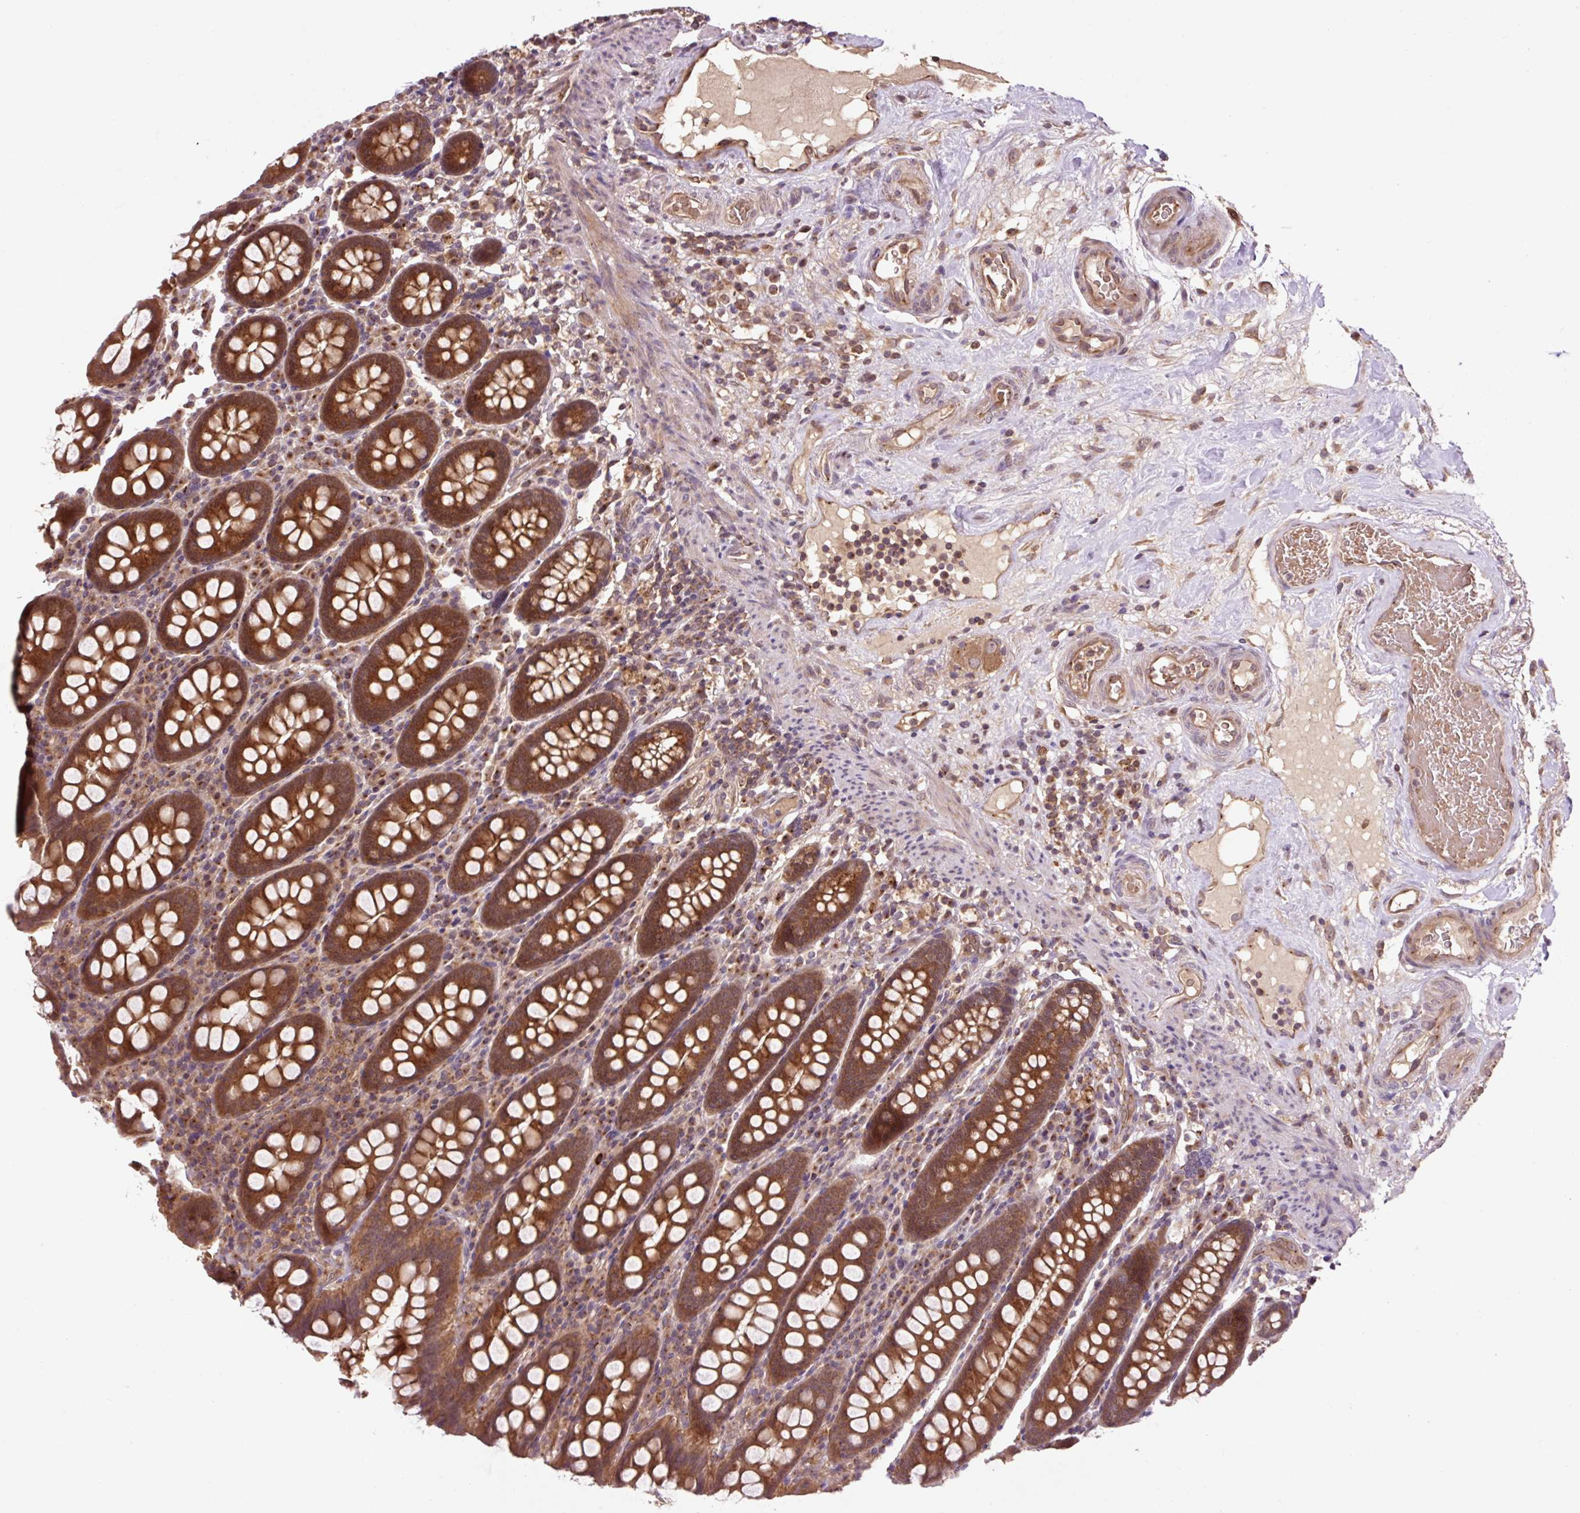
{"staining": {"intensity": "moderate", "quantity": ">75%", "location": "cytoplasmic/membranous"}, "tissue": "colon", "cell_type": "Endothelial cells", "image_type": "normal", "snomed": [{"axis": "morphology", "description": "Normal tissue, NOS"}, {"axis": "topography", "description": "Colon"}], "caption": "Endothelial cells demonstrate medium levels of moderate cytoplasmic/membranous staining in about >75% of cells in unremarkable human colon.", "gene": "MMS19", "patient": {"sex": "female", "age": 79}}